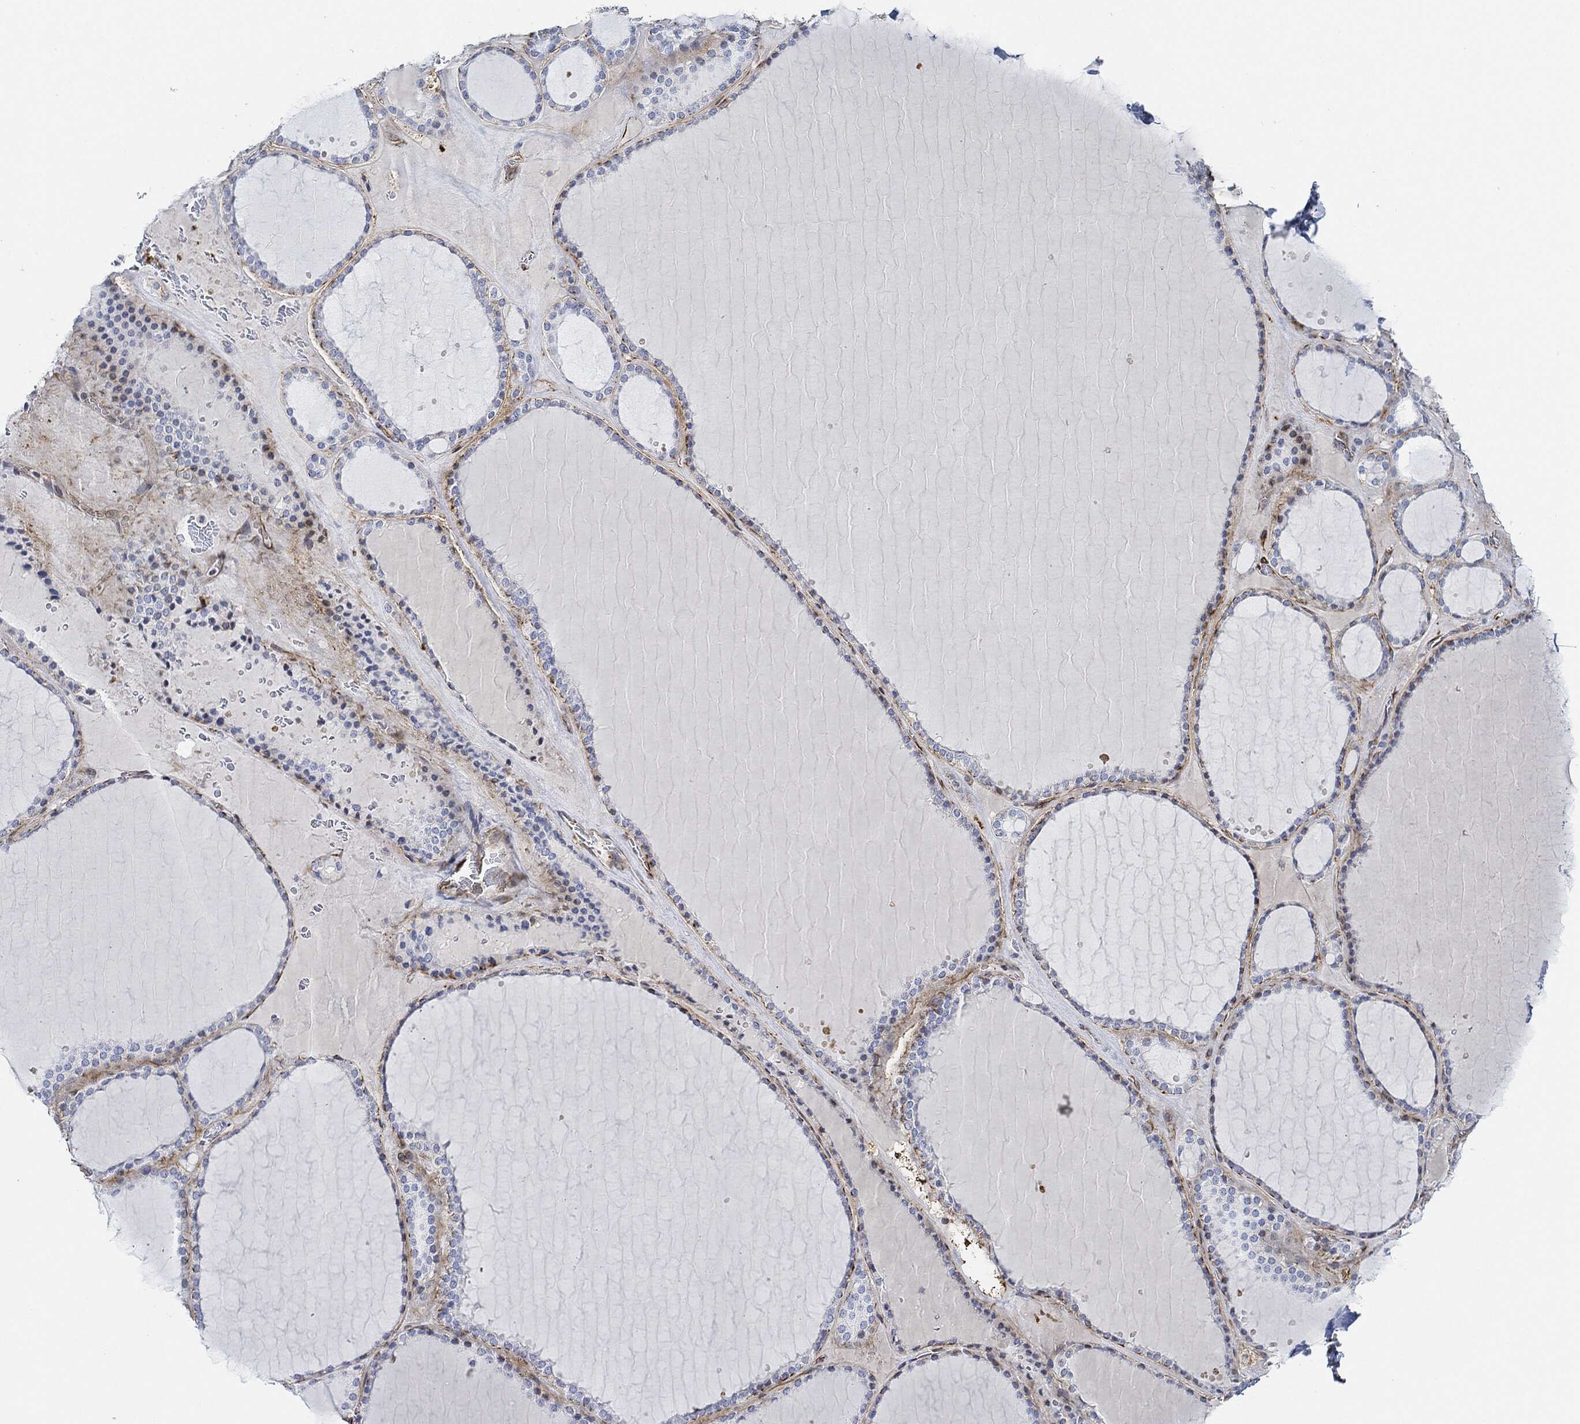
{"staining": {"intensity": "negative", "quantity": "none", "location": "none"}, "tissue": "thyroid gland", "cell_type": "Glandular cells", "image_type": "normal", "snomed": [{"axis": "morphology", "description": "Normal tissue, NOS"}, {"axis": "topography", "description": "Thyroid gland"}], "caption": "Histopathology image shows no protein staining in glandular cells of normal thyroid gland.", "gene": "THSD1", "patient": {"sex": "male", "age": 63}}